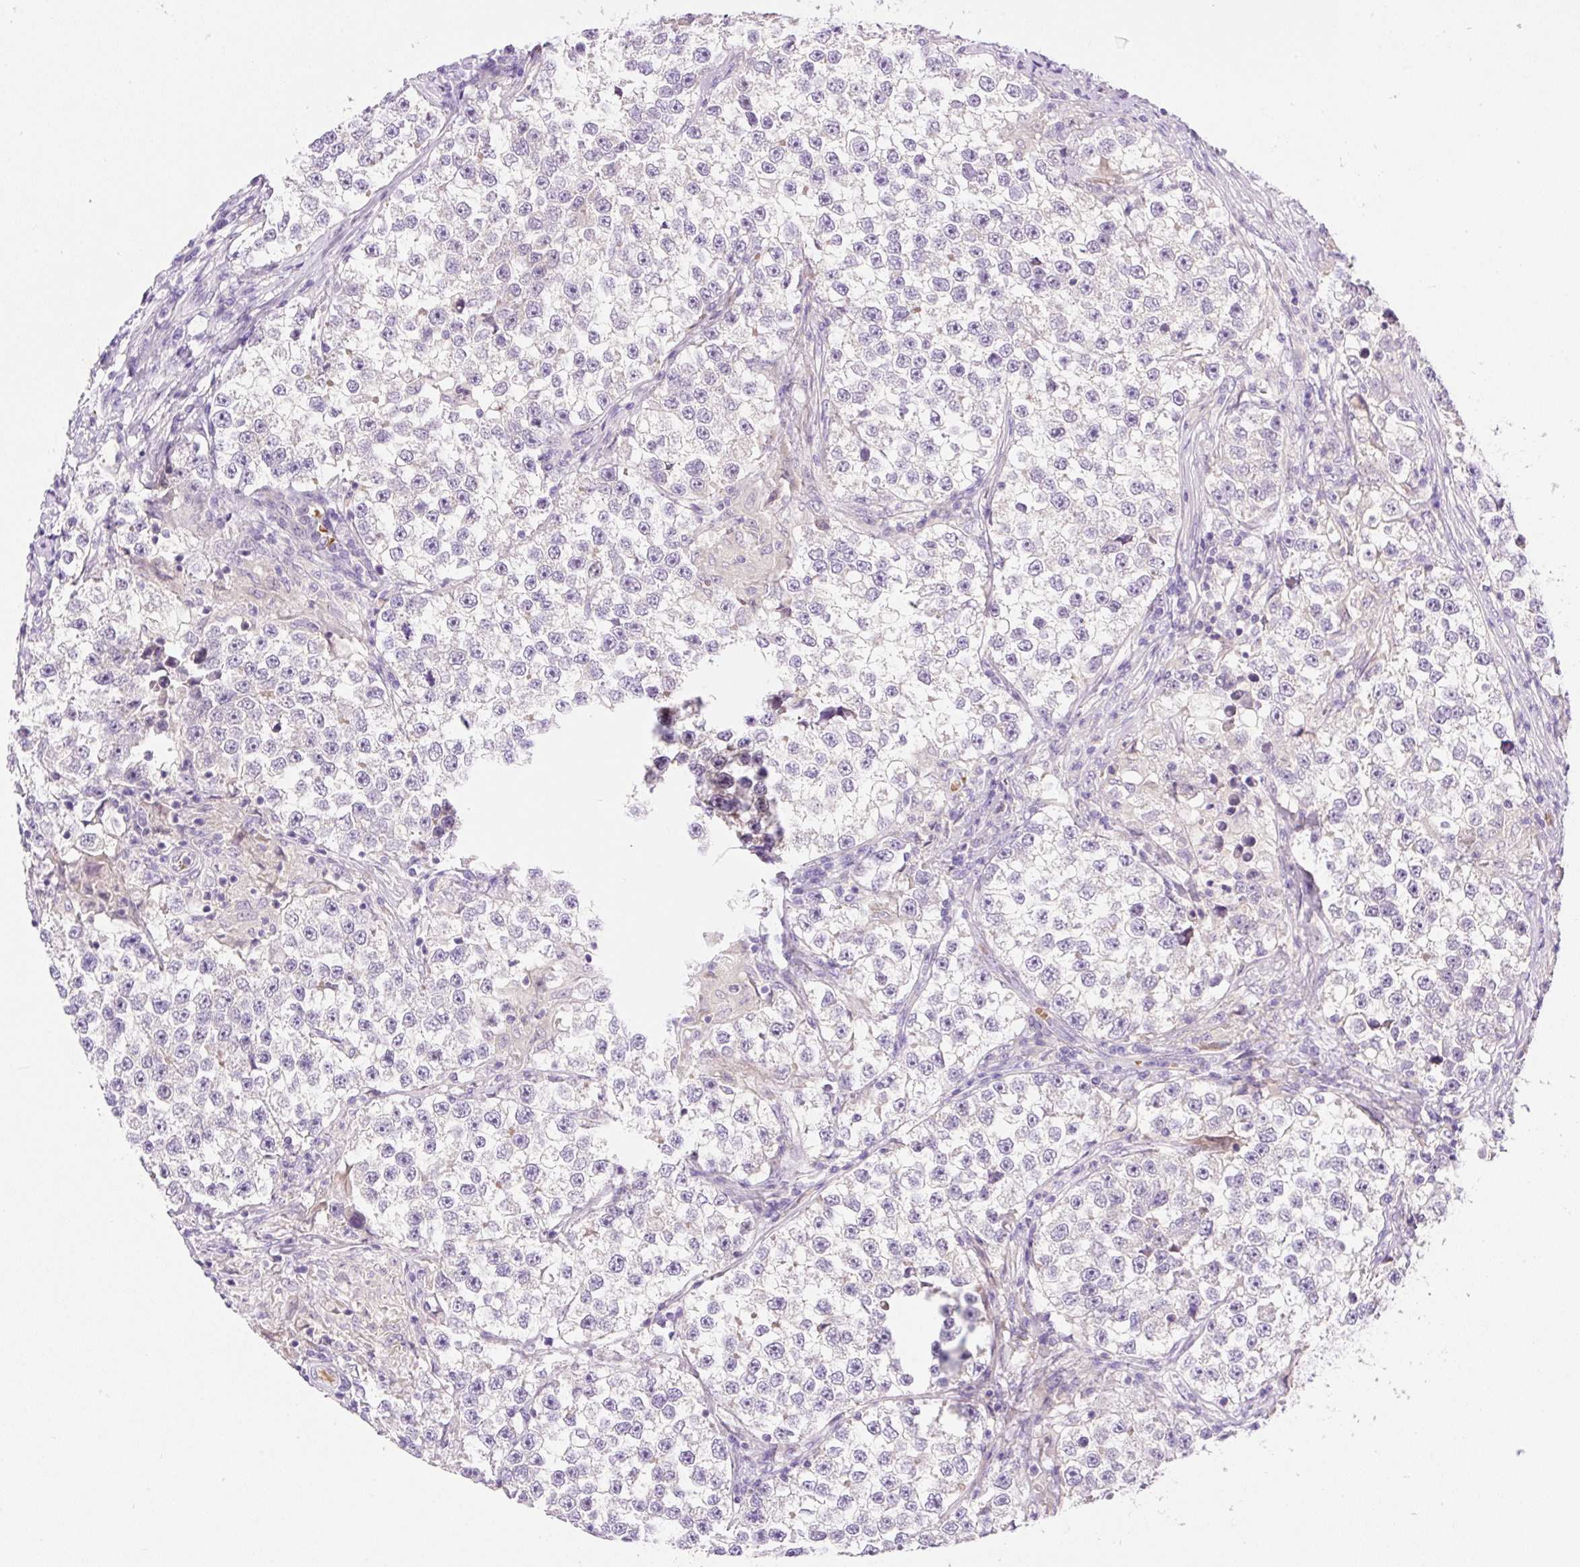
{"staining": {"intensity": "negative", "quantity": "none", "location": "none"}, "tissue": "testis cancer", "cell_type": "Tumor cells", "image_type": "cancer", "snomed": [{"axis": "morphology", "description": "Seminoma, NOS"}, {"axis": "topography", "description": "Testis"}], "caption": "A histopathology image of seminoma (testis) stained for a protein reveals no brown staining in tumor cells.", "gene": "LHFPL5", "patient": {"sex": "male", "age": 46}}